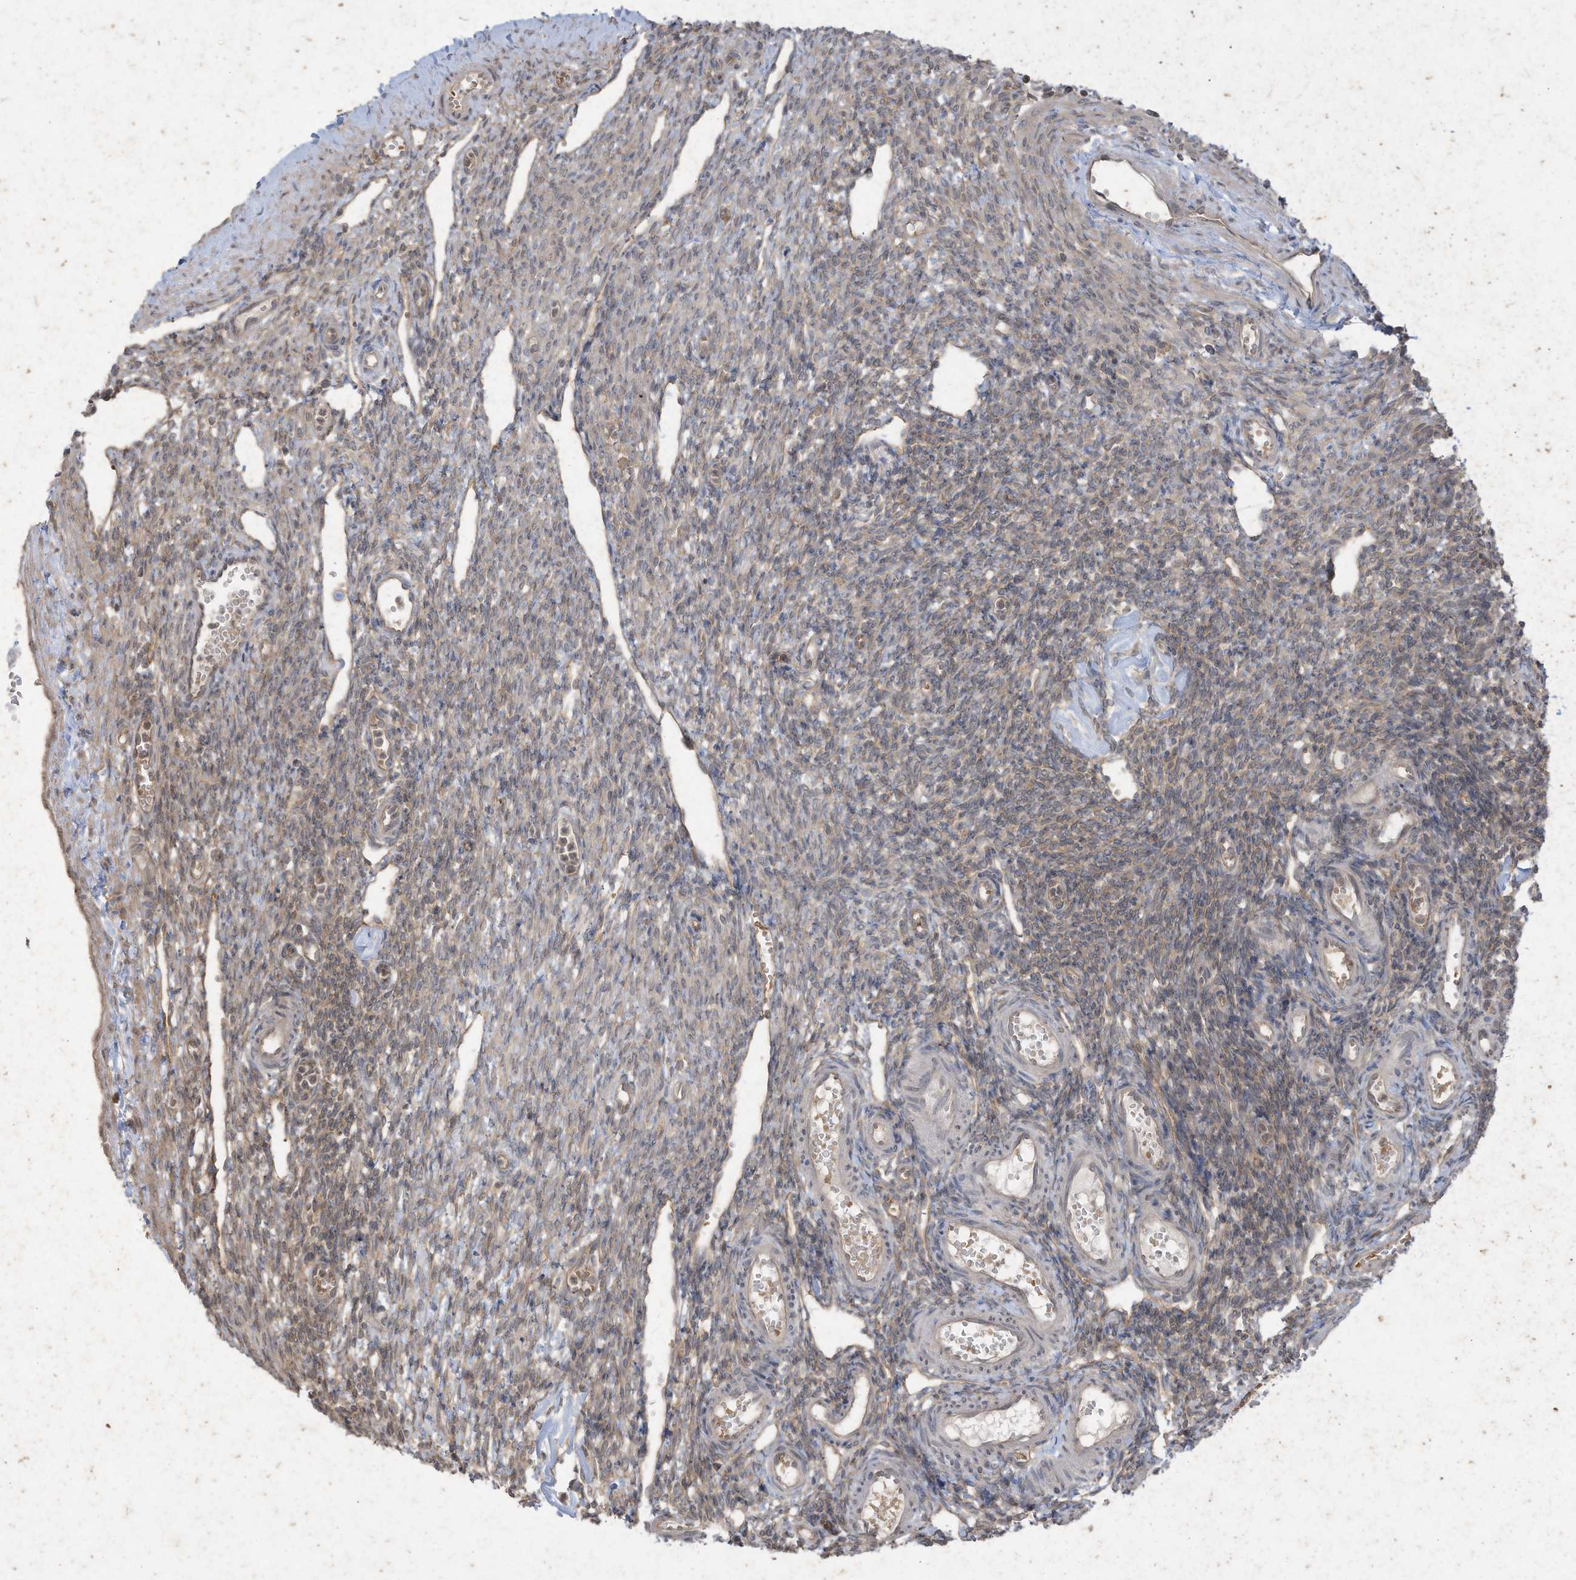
{"staining": {"intensity": "weak", "quantity": "25%-75%", "location": "cytoplasmic/membranous"}, "tissue": "ovary", "cell_type": "Follicle cells", "image_type": "normal", "snomed": [{"axis": "morphology", "description": "Normal tissue, NOS"}, {"axis": "morphology", "description": "Cyst, NOS"}, {"axis": "topography", "description": "Ovary"}], "caption": "Protein expression analysis of normal human ovary reveals weak cytoplasmic/membranous expression in approximately 25%-75% of follicle cells.", "gene": "MATN2", "patient": {"sex": "female", "age": 33}}